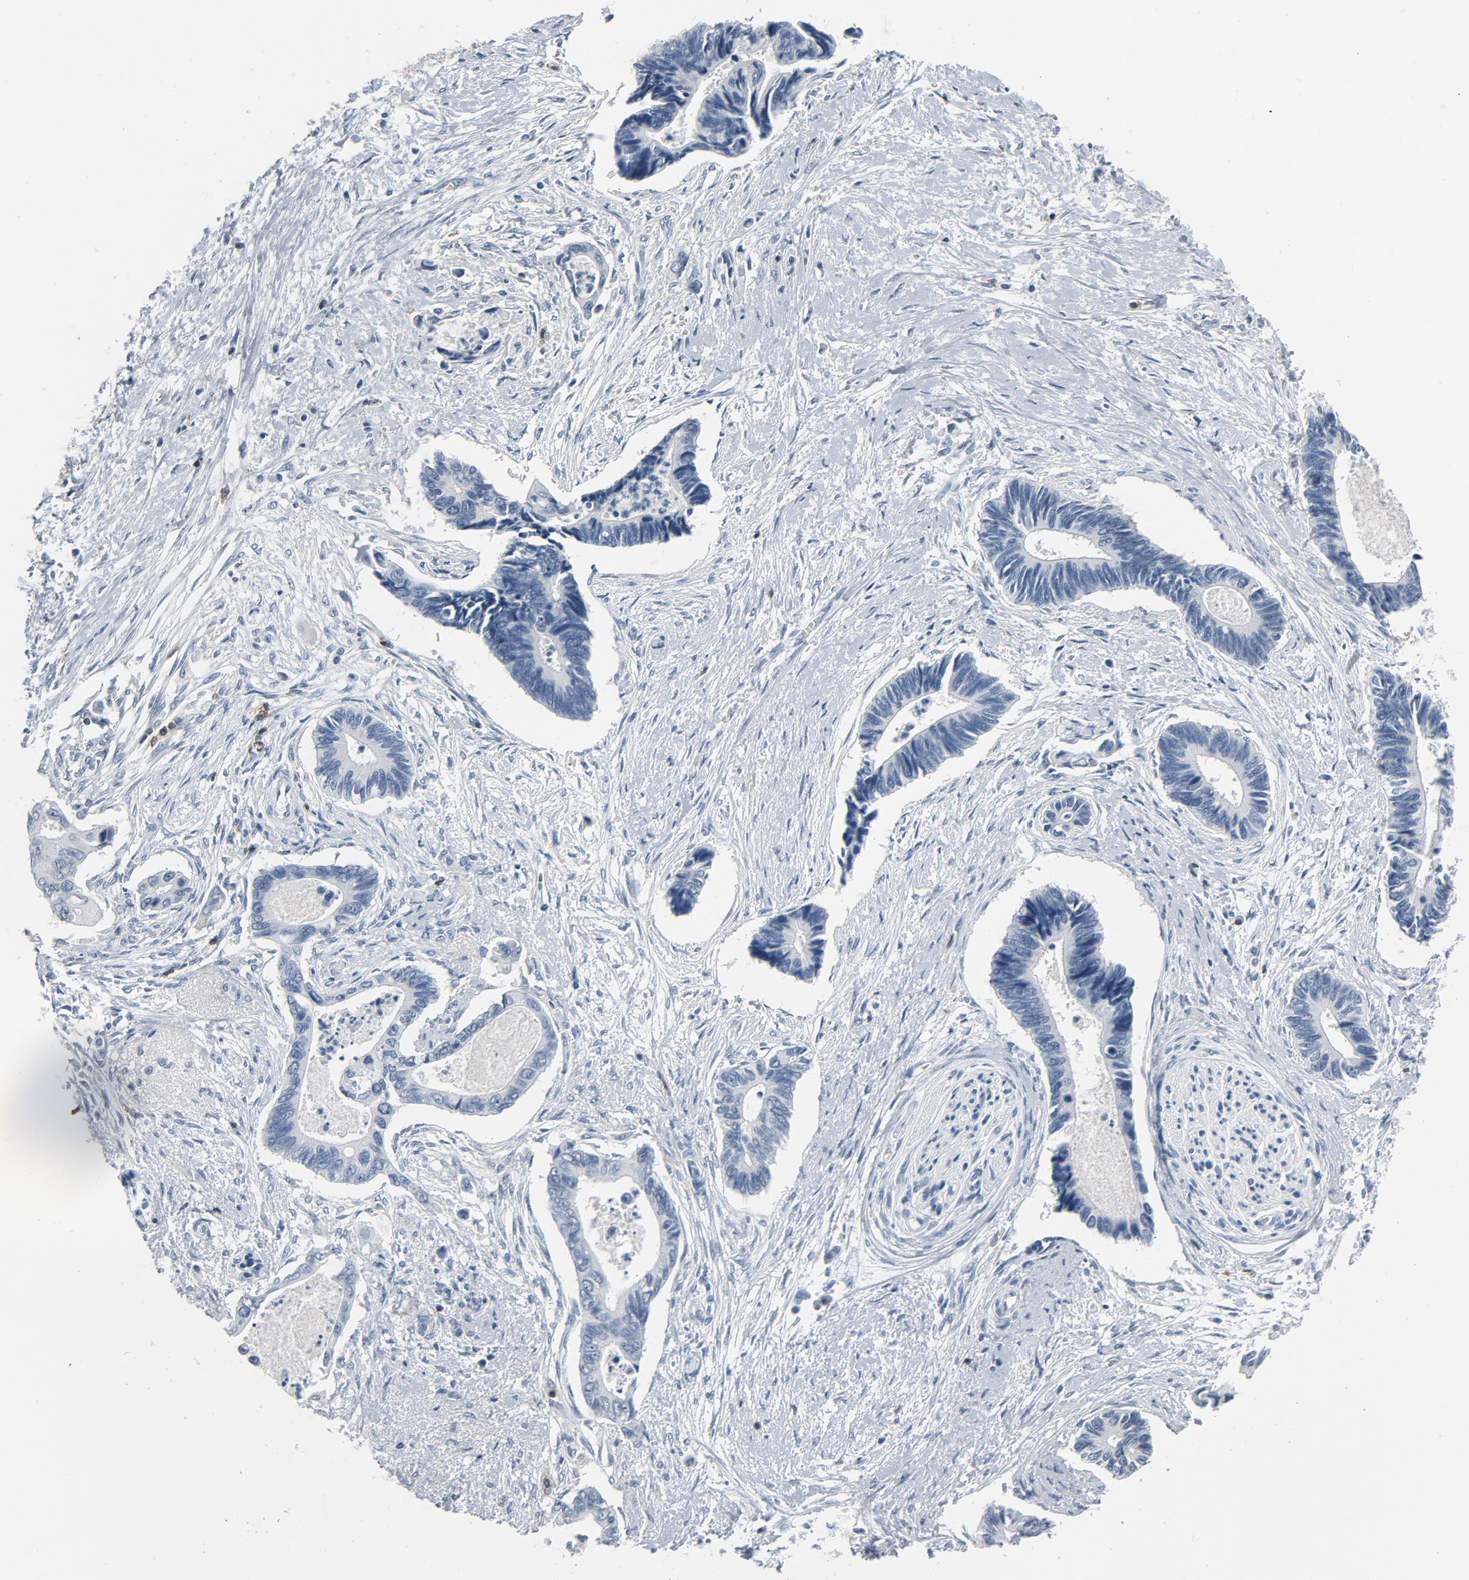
{"staining": {"intensity": "negative", "quantity": "none", "location": "none"}, "tissue": "pancreatic cancer", "cell_type": "Tumor cells", "image_type": "cancer", "snomed": [{"axis": "morphology", "description": "Adenocarcinoma, NOS"}, {"axis": "topography", "description": "Pancreas"}], "caption": "Tumor cells are negative for brown protein staining in pancreatic adenocarcinoma.", "gene": "LCK", "patient": {"sex": "female", "age": 70}}